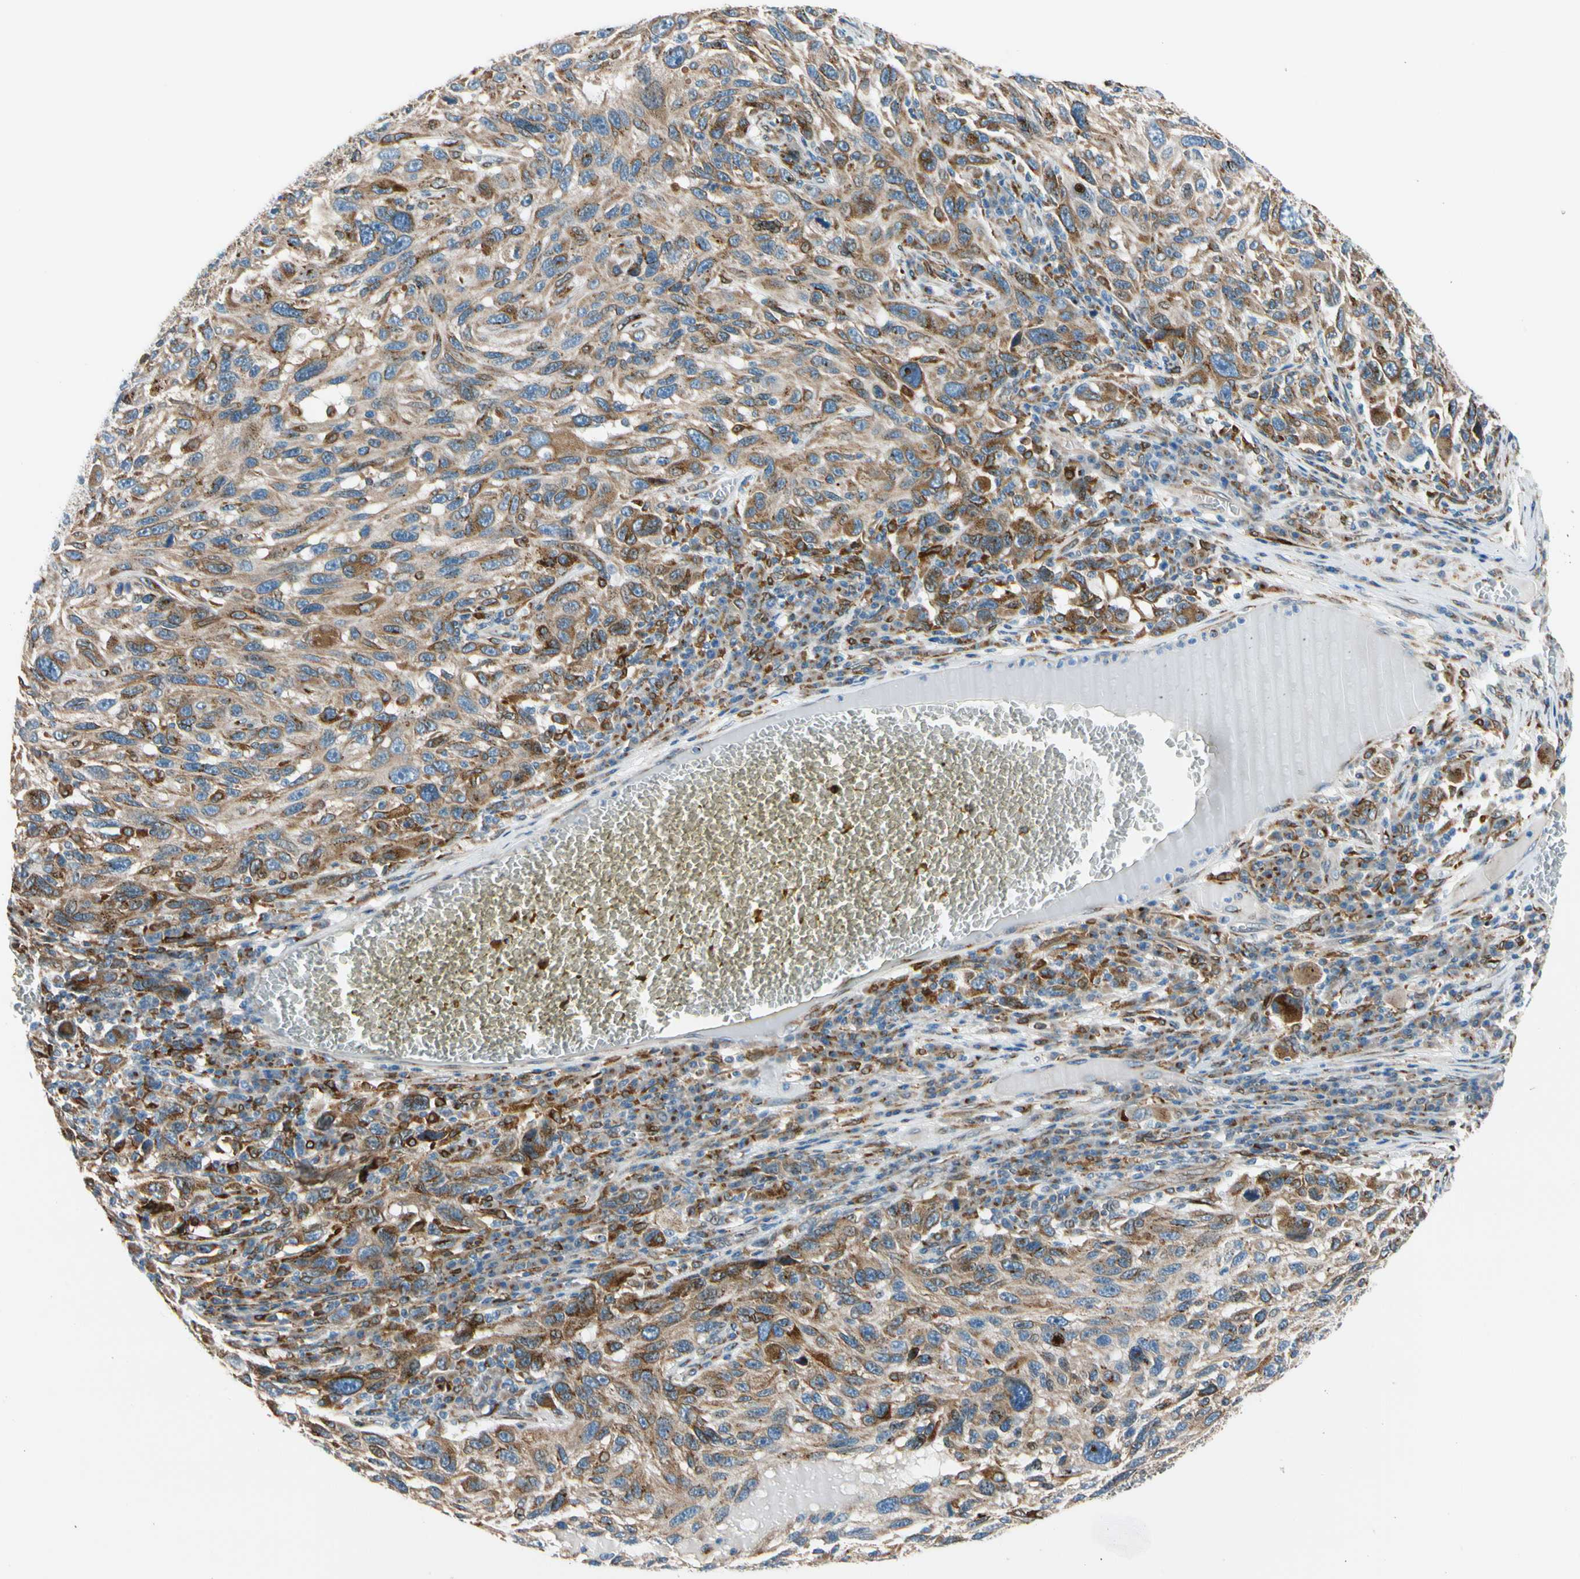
{"staining": {"intensity": "moderate", "quantity": ">75%", "location": "cytoplasmic/membranous"}, "tissue": "melanoma", "cell_type": "Tumor cells", "image_type": "cancer", "snomed": [{"axis": "morphology", "description": "Malignant melanoma, NOS"}, {"axis": "topography", "description": "Skin"}], "caption": "Malignant melanoma stained with a brown dye demonstrates moderate cytoplasmic/membranous positive staining in approximately >75% of tumor cells.", "gene": "NUCB1", "patient": {"sex": "male", "age": 53}}